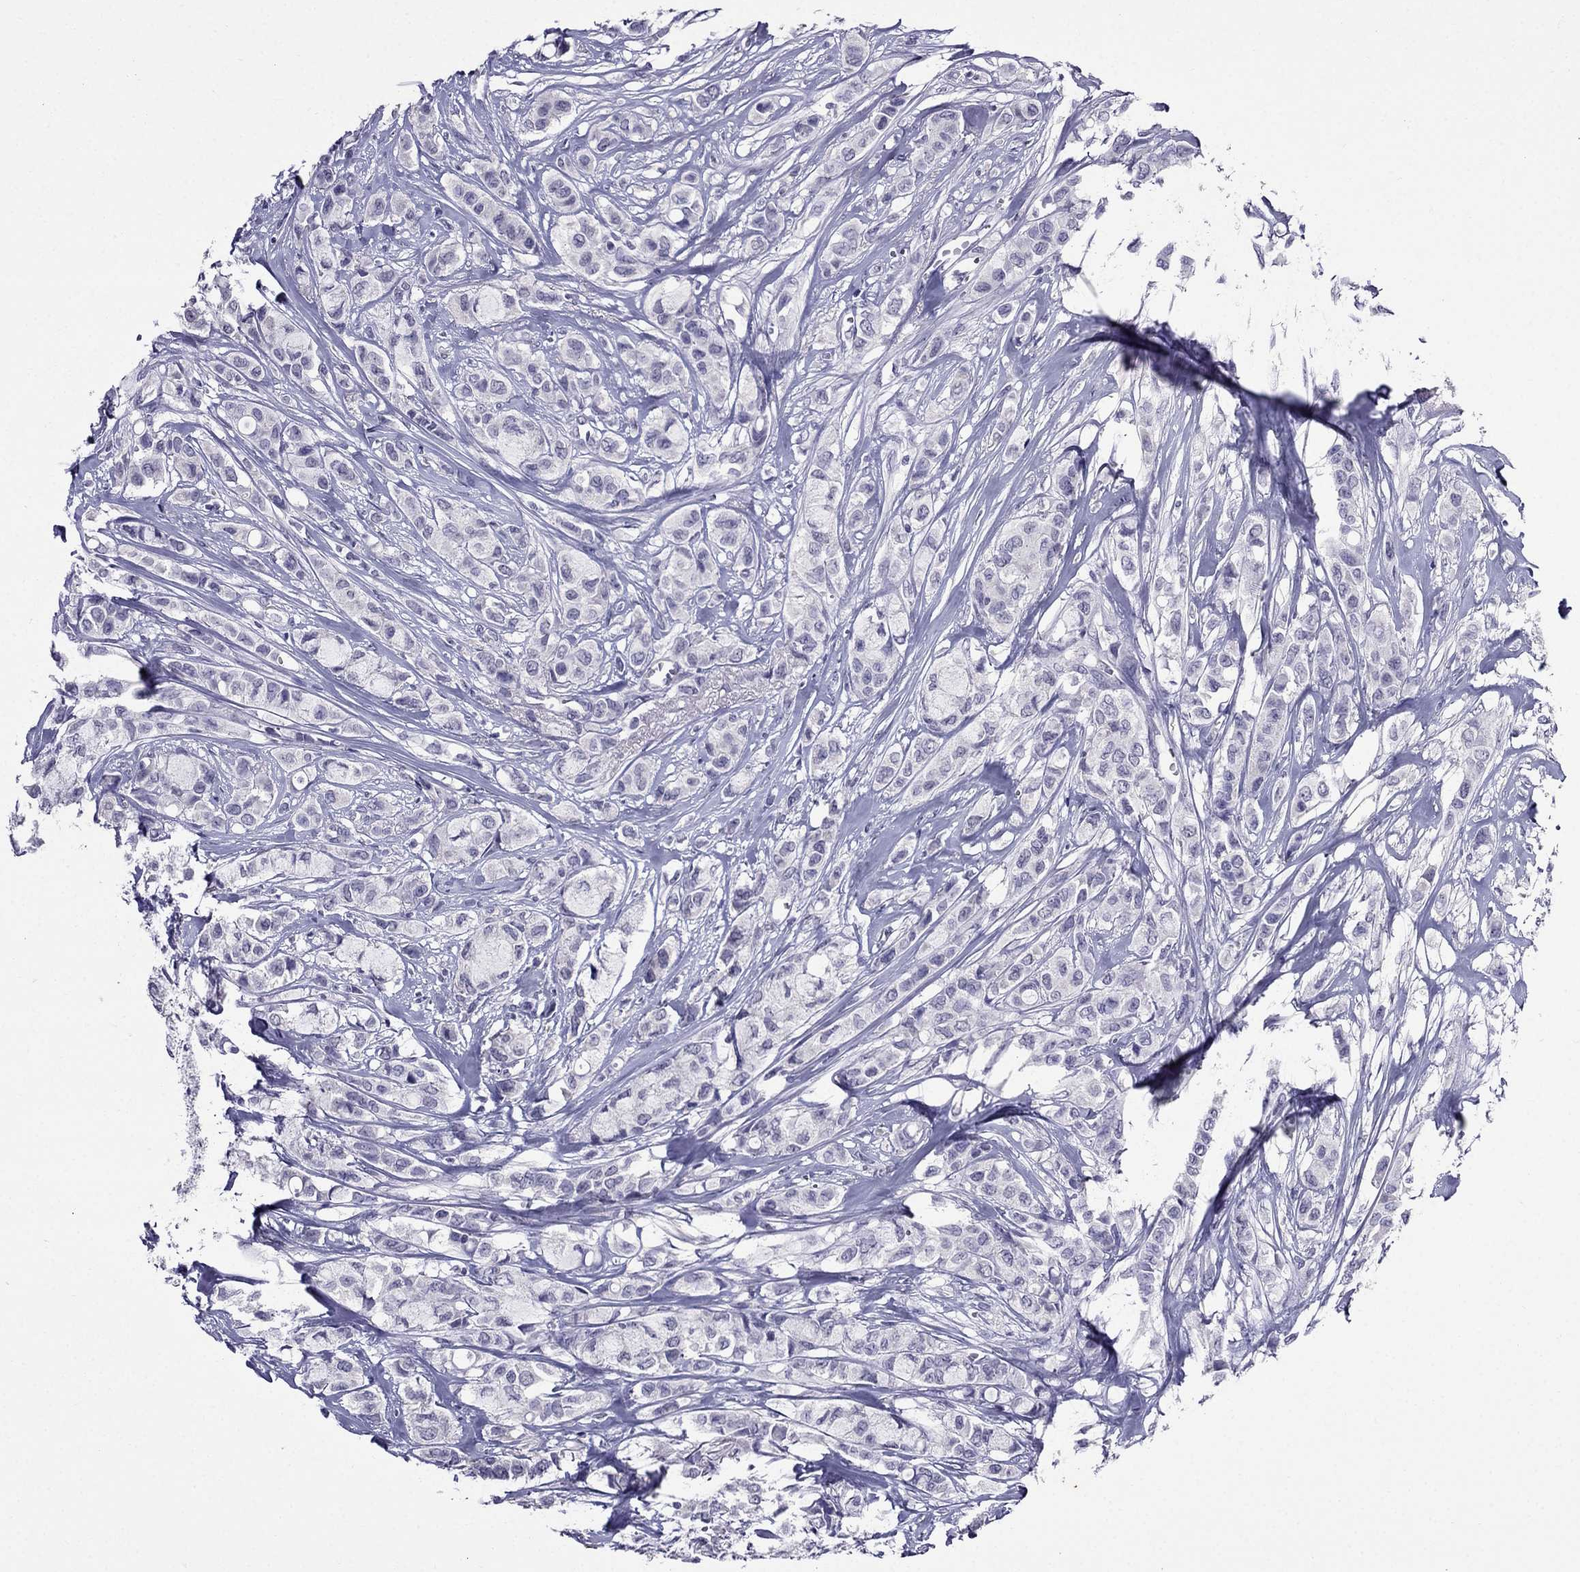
{"staining": {"intensity": "negative", "quantity": "none", "location": "none"}, "tissue": "breast cancer", "cell_type": "Tumor cells", "image_type": "cancer", "snomed": [{"axis": "morphology", "description": "Duct carcinoma"}, {"axis": "topography", "description": "Breast"}], "caption": "Infiltrating ductal carcinoma (breast) stained for a protein using immunohistochemistry (IHC) exhibits no staining tumor cells.", "gene": "OLFM4", "patient": {"sex": "female", "age": 85}}